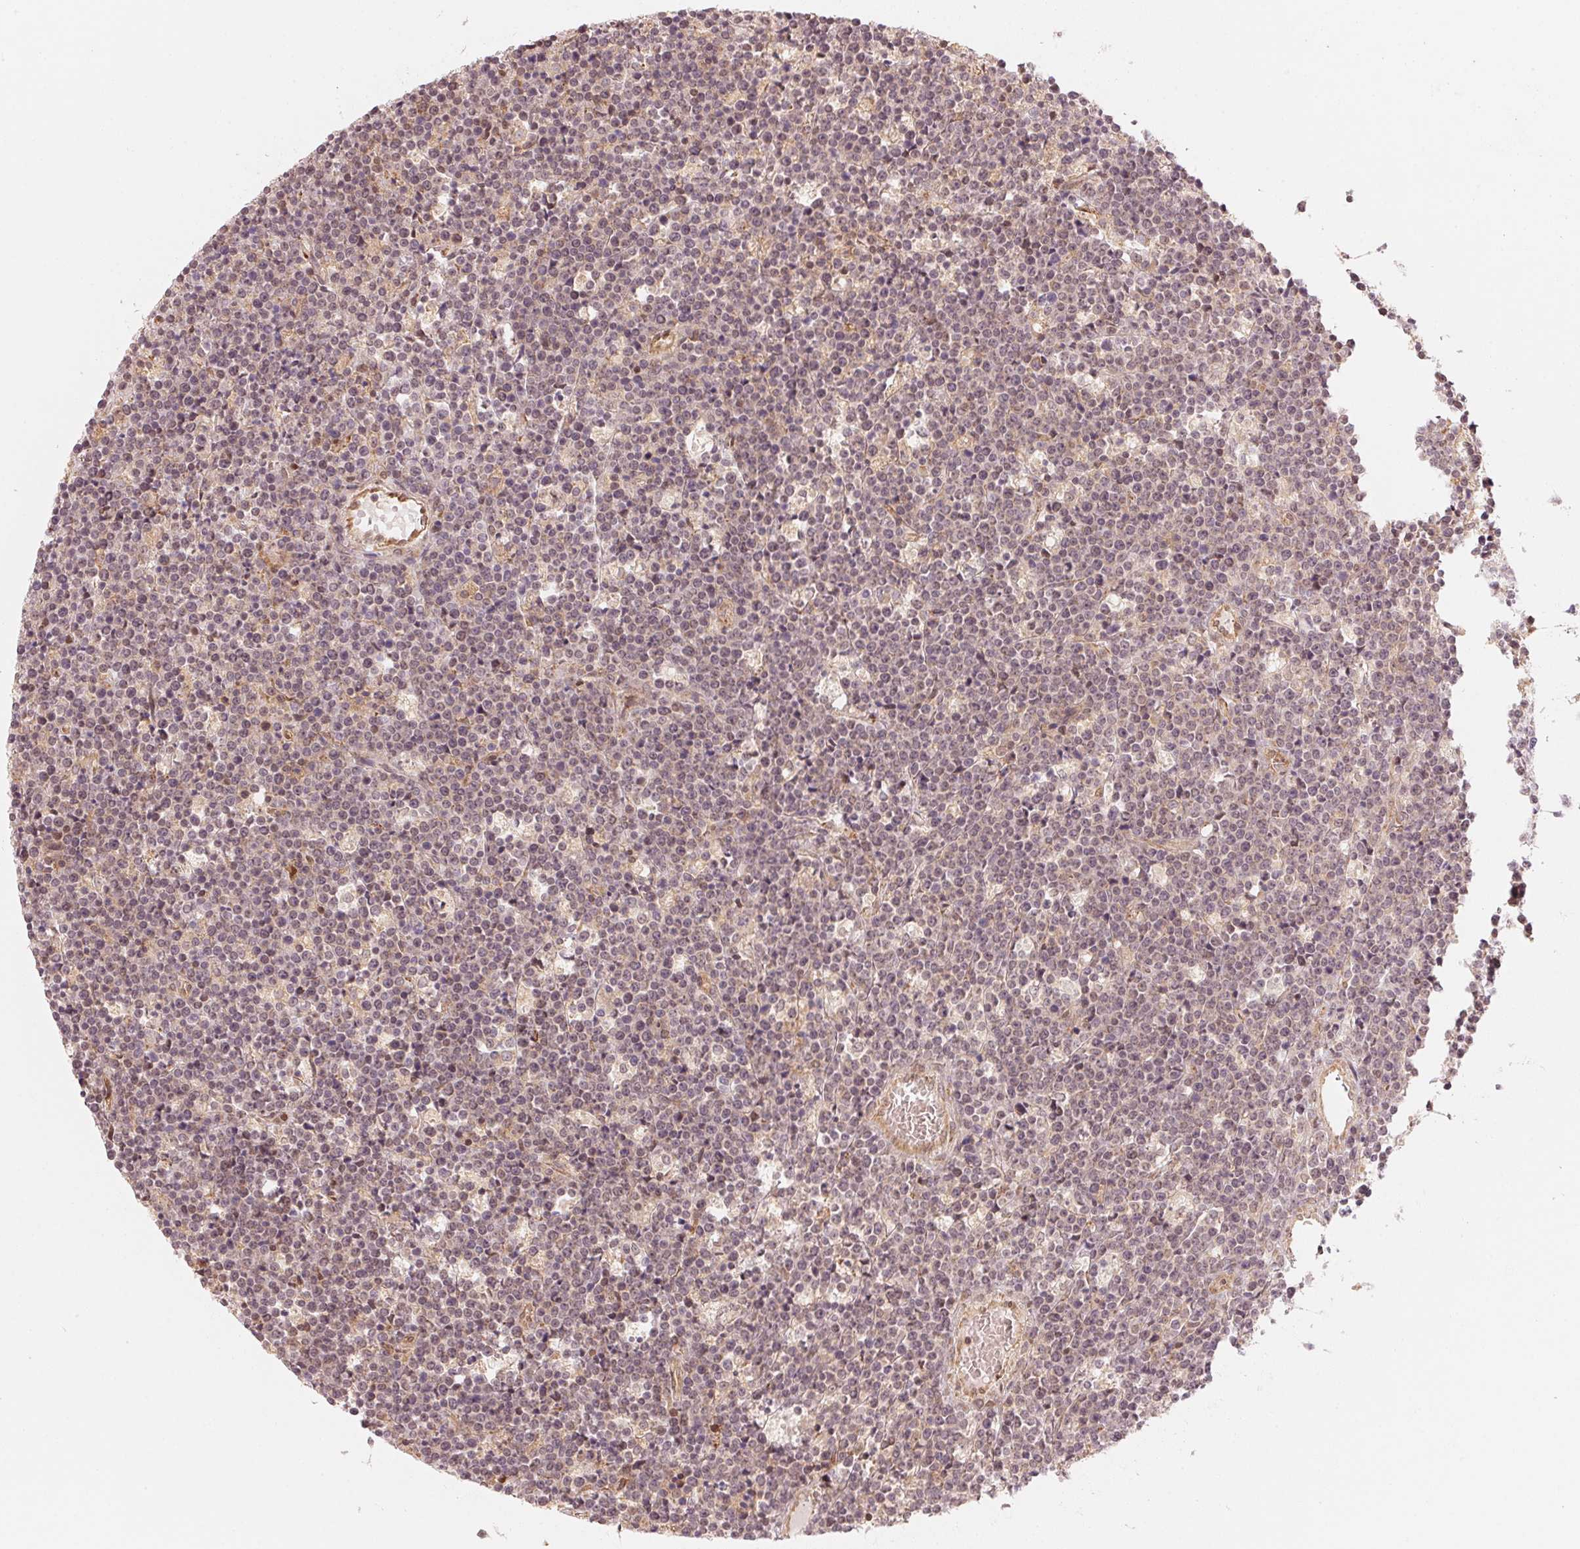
{"staining": {"intensity": "negative", "quantity": "none", "location": "none"}, "tissue": "lymphoma", "cell_type": "Tumor cells", "image_type": "cancer", "snomed": [{"axis": "morphology", "description": "Malignant lymphoma, non-Hodgkin's type, High grade"}, {"axis": "topography", "description": "Ovary"}], "caption": "There is no significant positivity in tumor cells of malignant lymphoma, non-Hodgkin's type (high-grade).", "gene": "PRKN", "patient": {"sex": "female", "age": 56}}